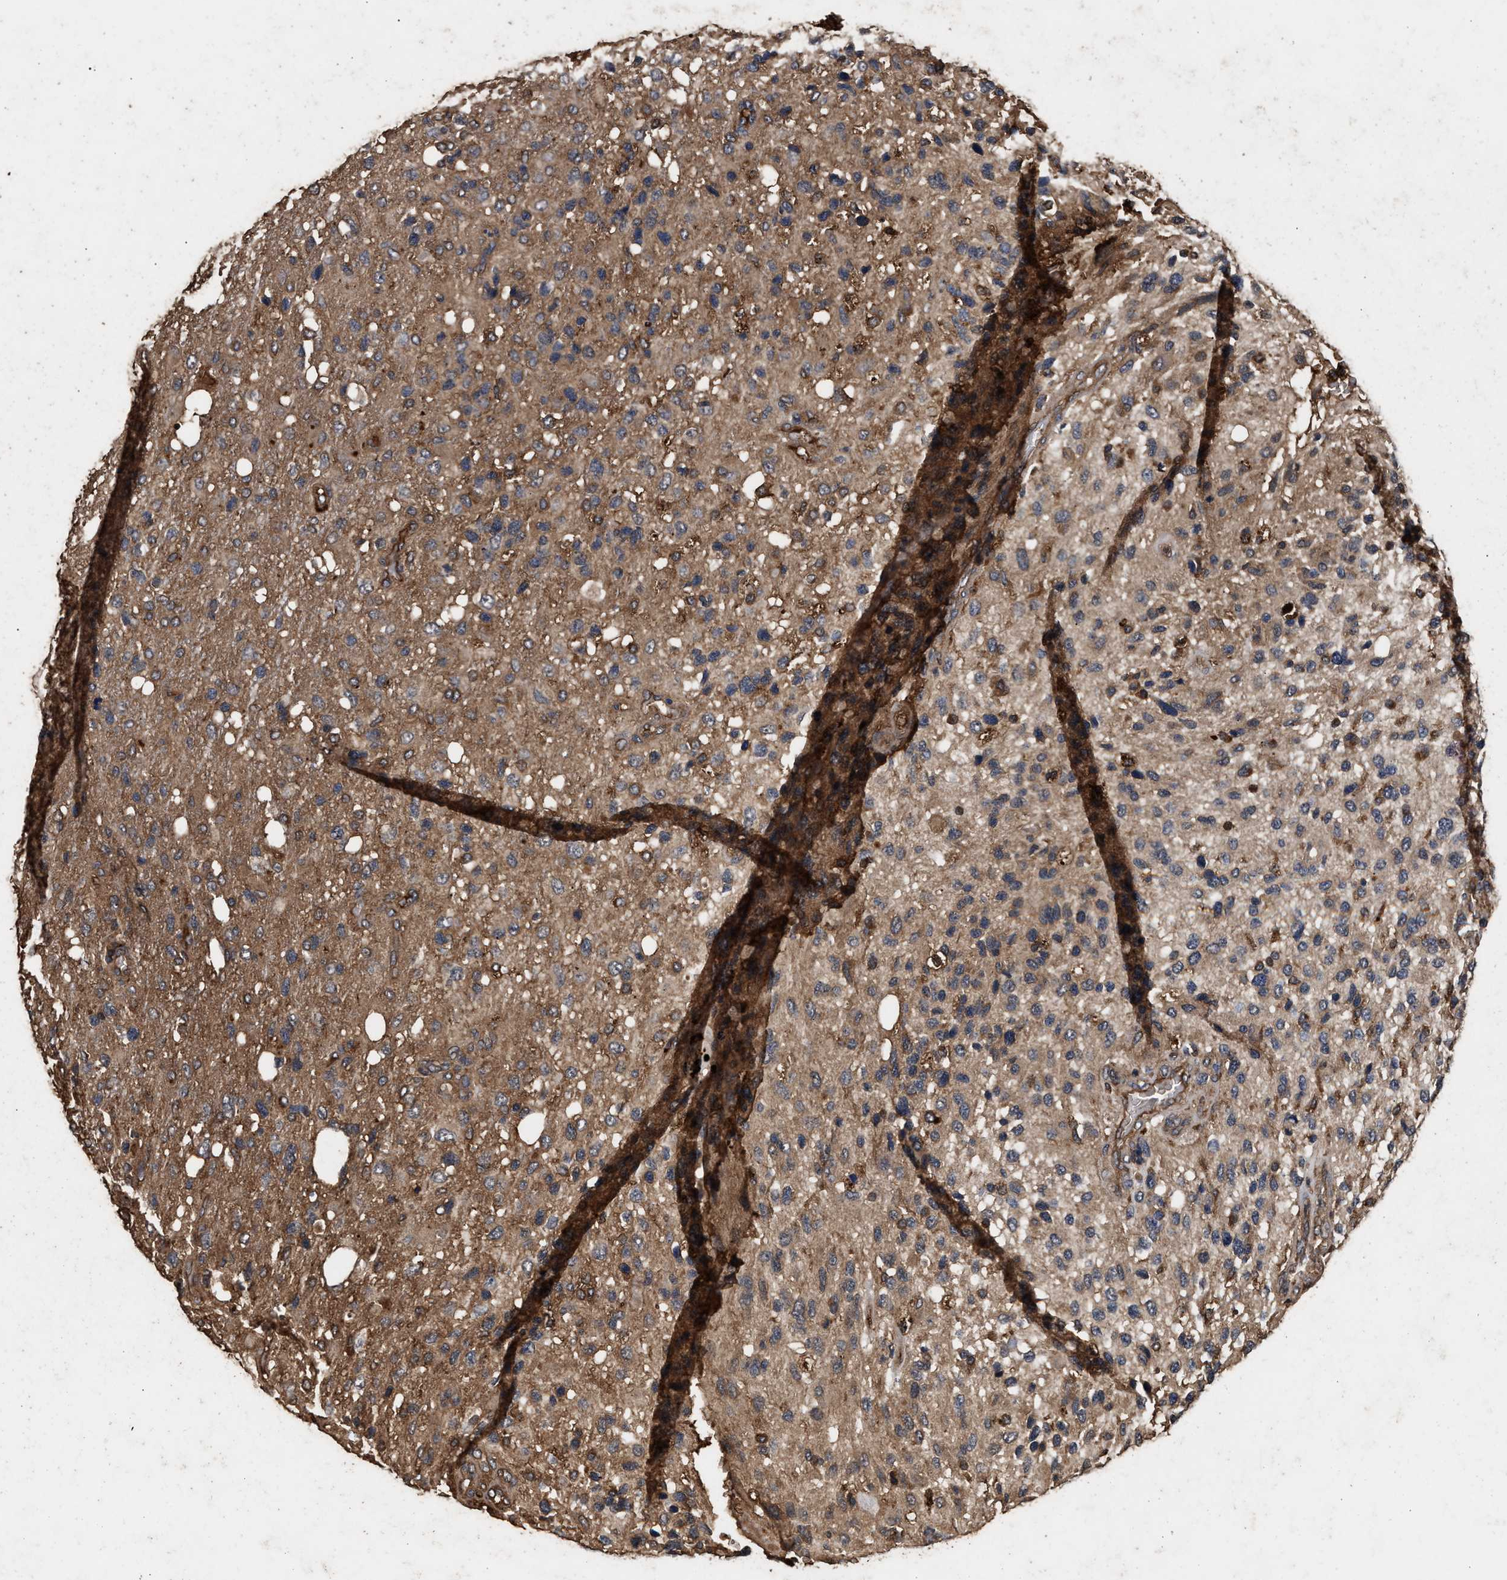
{"staining": {"intensity": "moderate", "quantity": "25%-75%", "location": "cytoplasmic/membranous"}, "tissue": "glioma", "cell_type": "Tumor cells", "image_type": "cancer", "snomed": [{"axis": "morphology", "description": "Glioma, malignant, High grade"}, {"axis": "topography", "description": "Brain"}], "caption": "Glioma was stained to show a protein in brown. There is medium levels of moderate cytoplasmic/membranous positivity in about 25%-75% of tumor cells.", "gene": "KYAT1", "patient": {"sex": "female", "age": 58}}